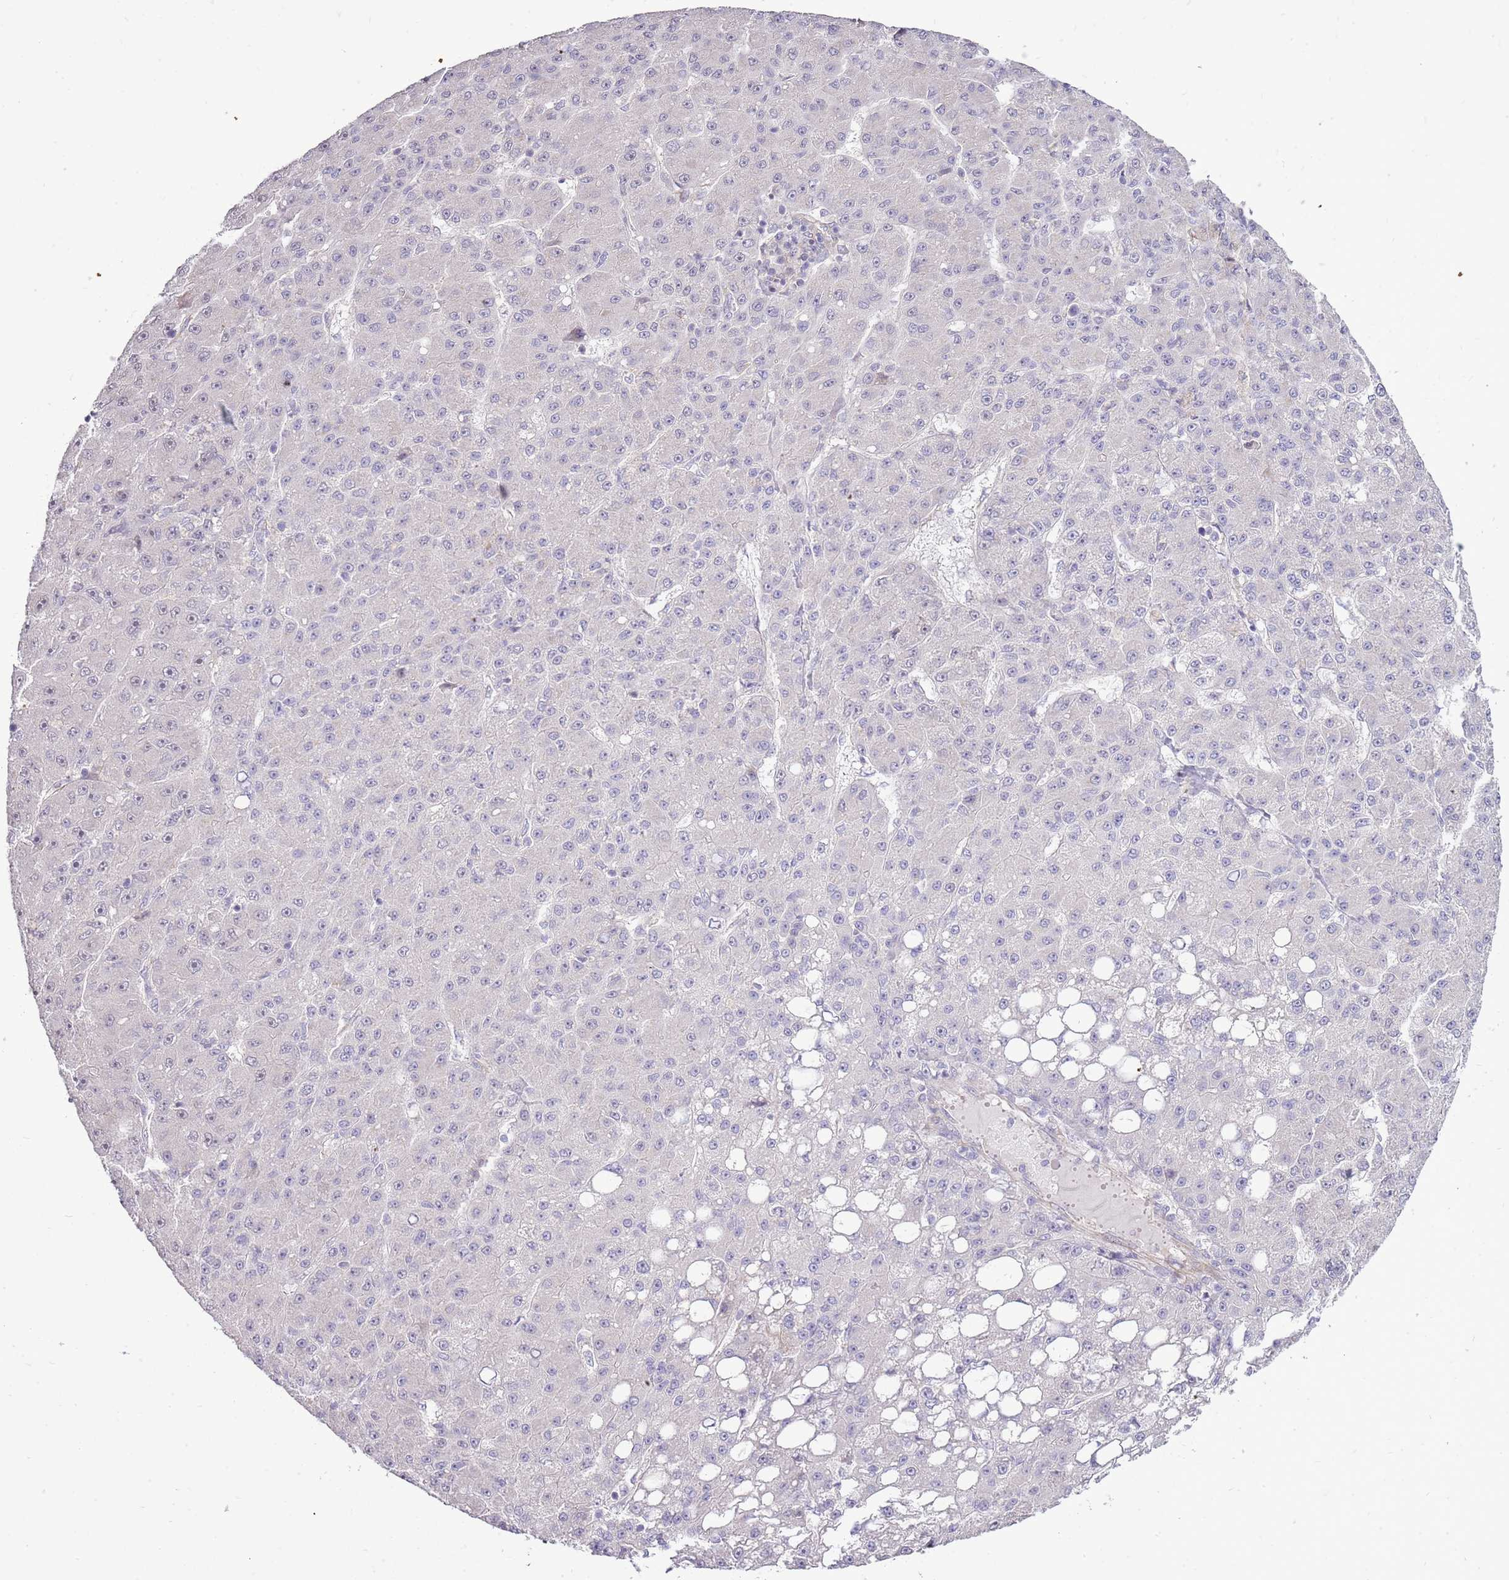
{"staining": {"intensity": "negative", "quantity": "none", "location": "none"}, "tissue": "liver cancer", "cell_type": "Tumor cells", "image_type": "cancer", "snomed": [{"axis": "morphology", "description": "Carcinoma, Hepatocellular, NOS"}, {"axis": "topography", "description": "Liver"}], "caption": "Protein analysis of liver hepatocellular carcinoma exhibits no significant staining in tumor cells.", "gene": "UGGT2", "patient": {"sex": "male", "age": 67}}